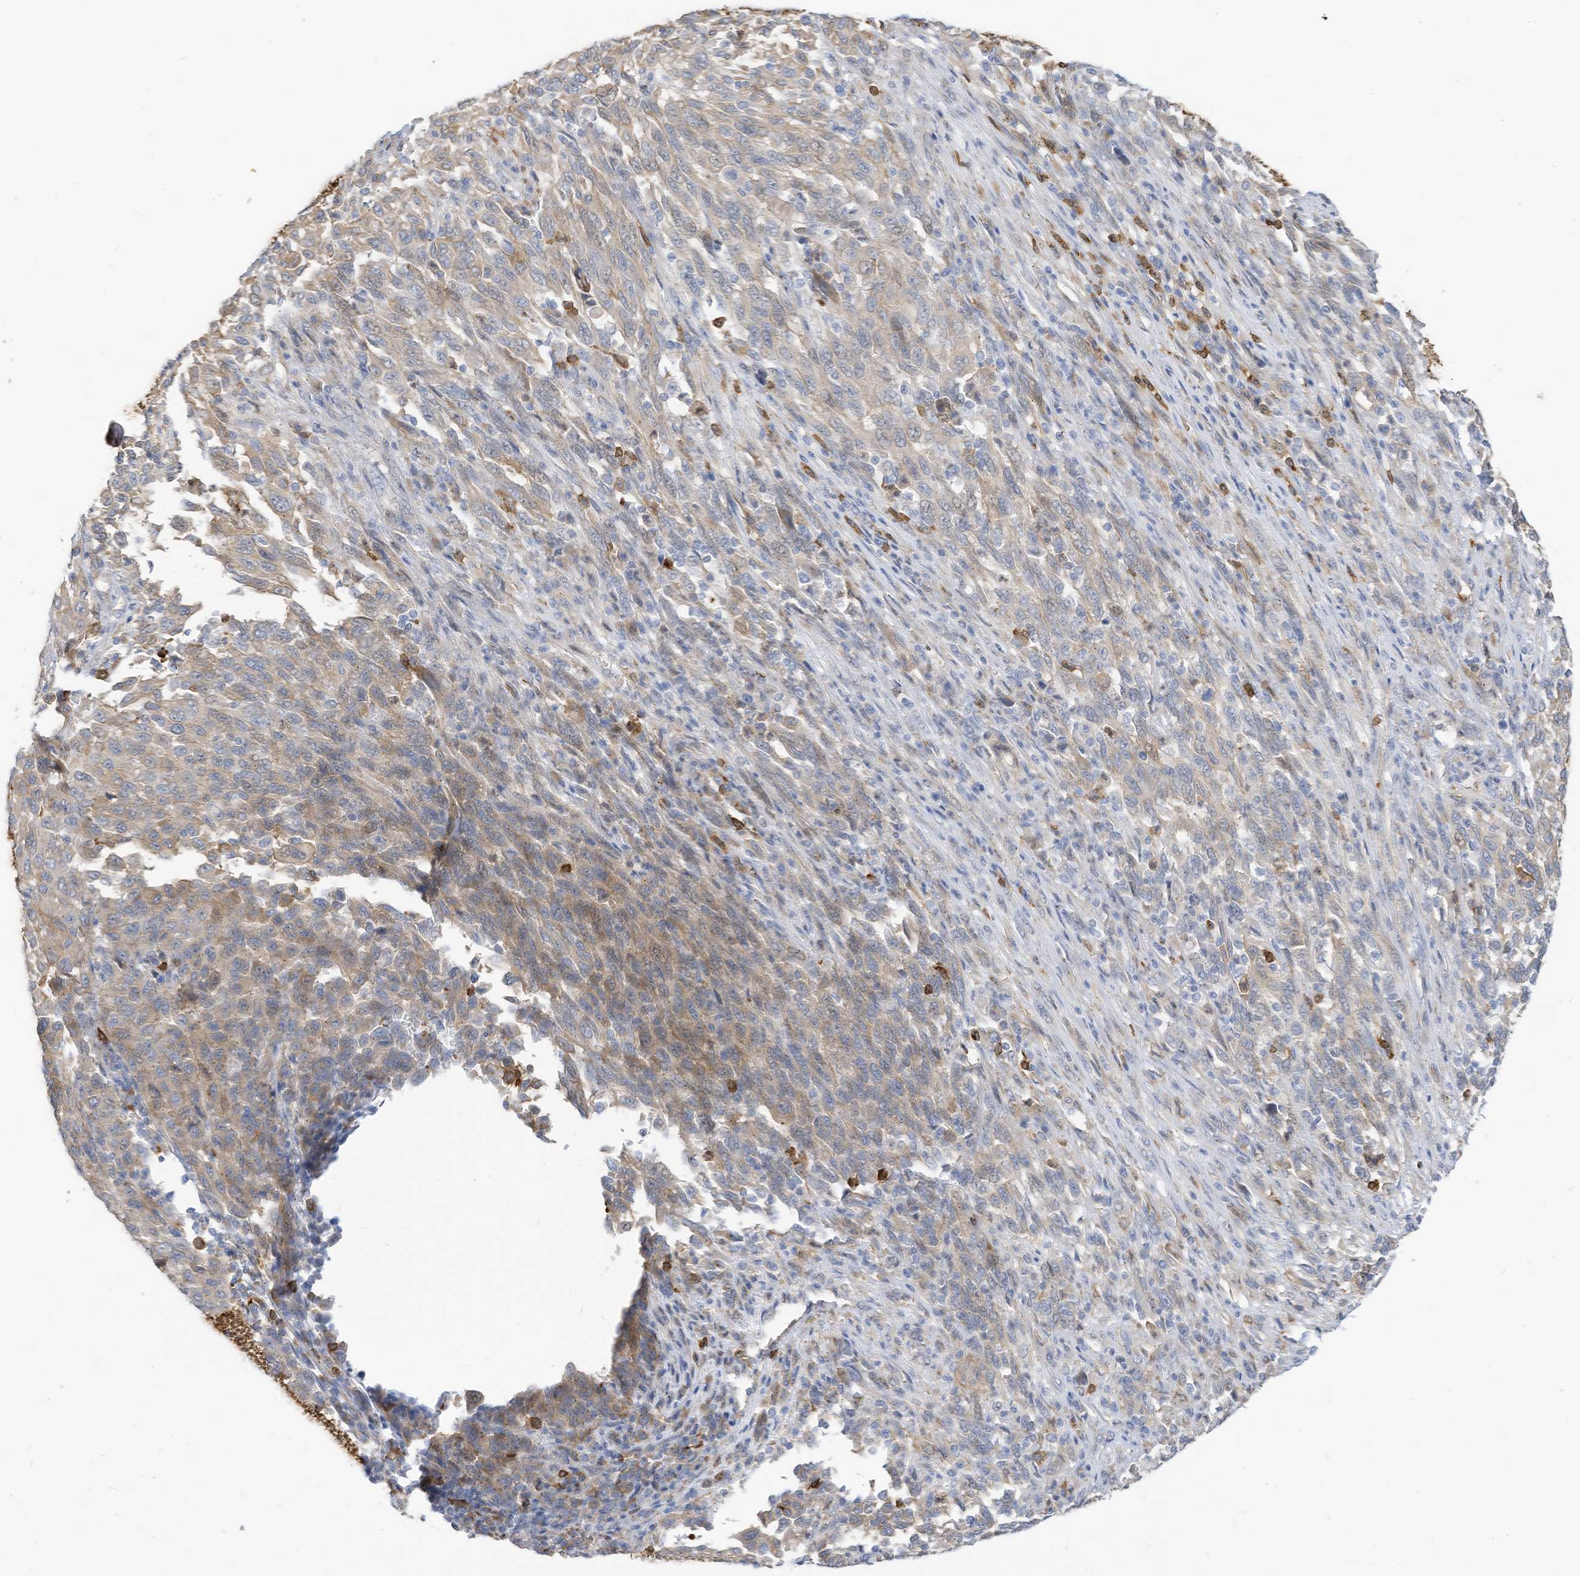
{"staining": {"intensity": "weak", "quantity": "25%-75%", "location": "cytoplasmic/membranous"}, "tissue": "melanoma", "cell_type": "Tumor cells", "image_type": "cancer", "snomed": [{"axis": "morphology", "description": "Malignant melanoma, Metastatic site"}, {"axis": "topography", "description": "Lymph node"}], "caption": "DAB (3,3'-diaminobenzidine) immunohistochemical staining of human malignant melanoma (metastatic site) reveals weak cytoplasmic/membranous protein staining in approximately 25%-75% of tumor cells.", "gene": "ATP13A1", "patient": {"sex": "male", "age": 61}}